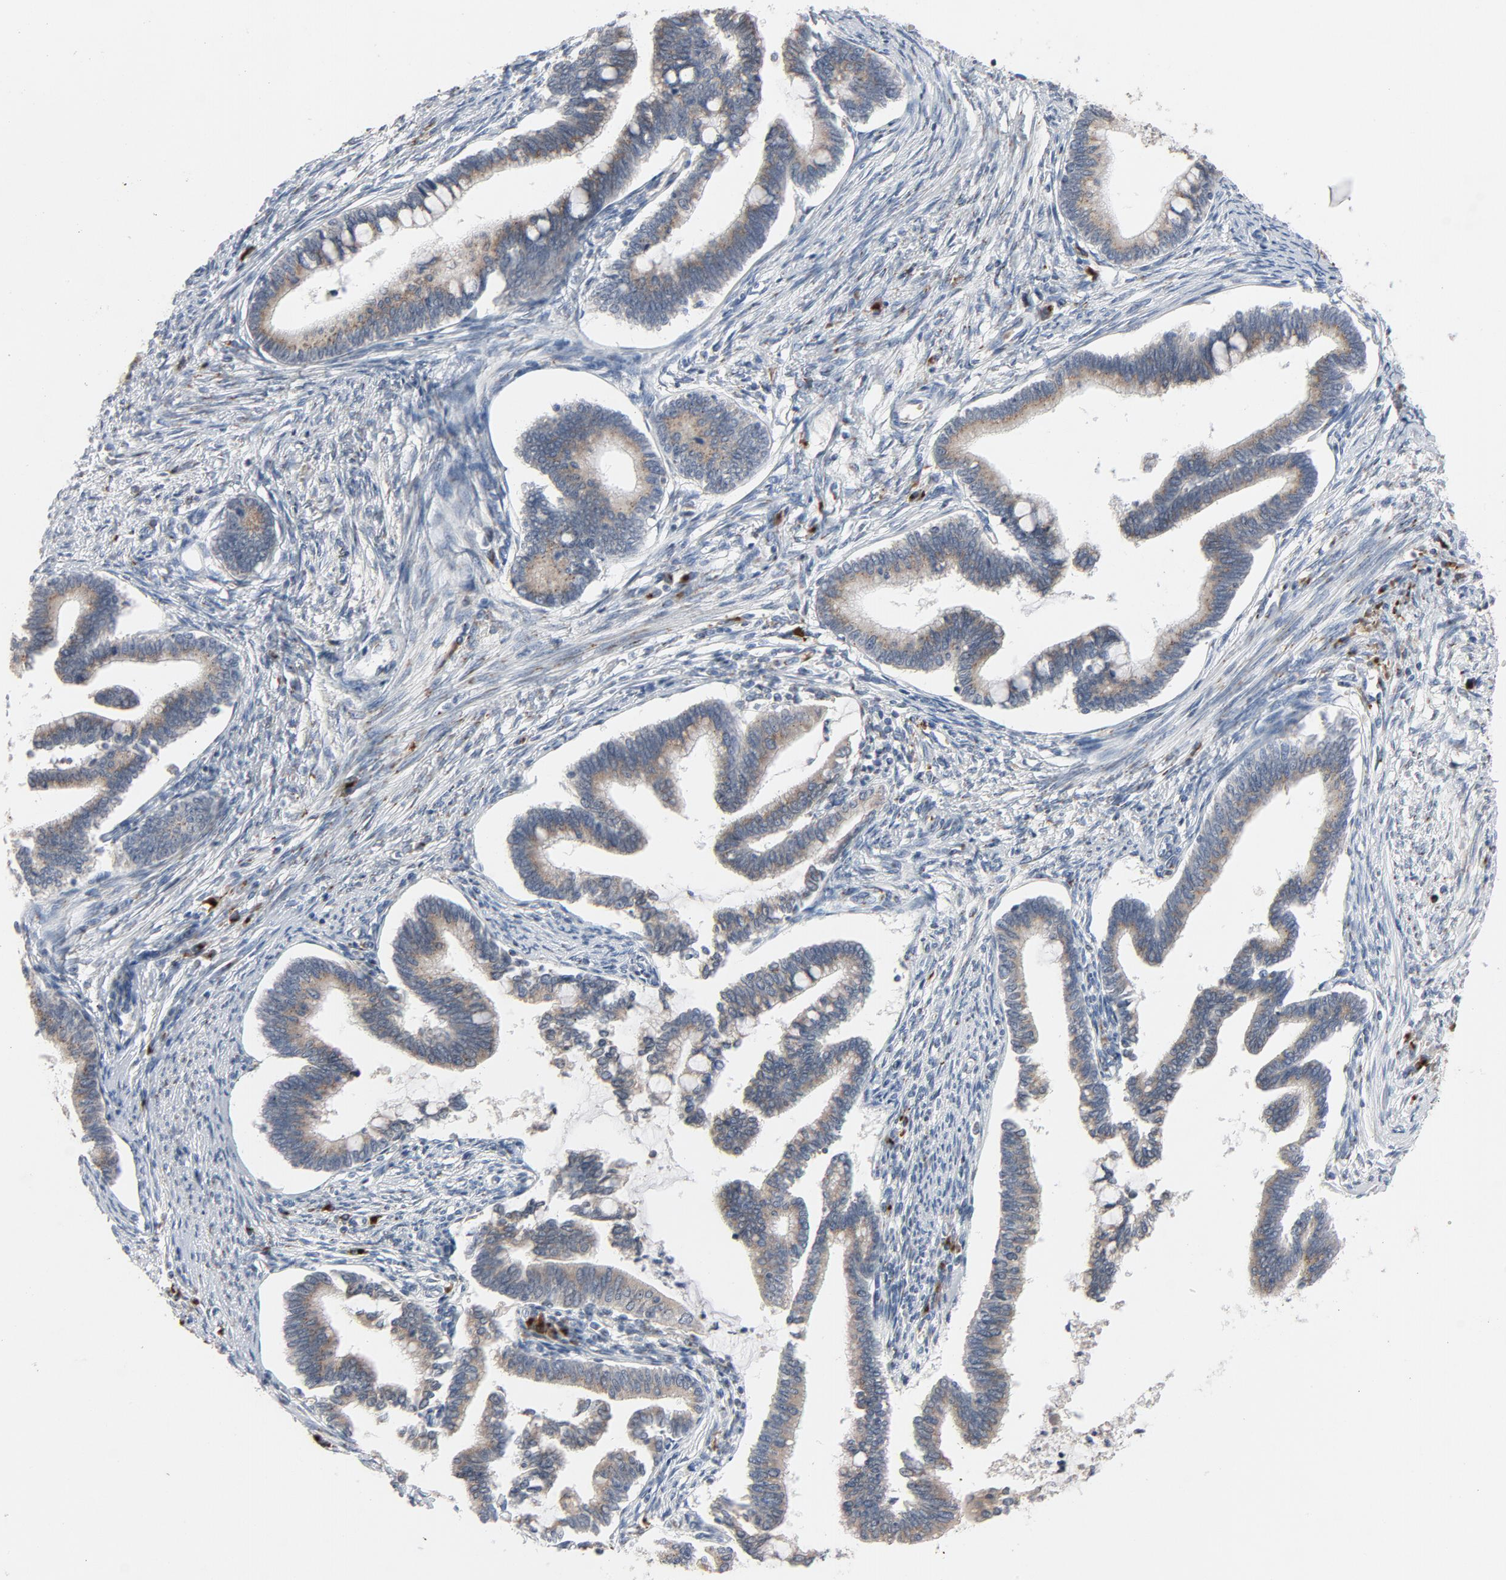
{"staining": {"intensity": "negative", "quantity": "none", "location": "none"}, "tissue": "cervical cancer", "cell_type": "Tumor cells", "image_type": "cancer", "snomed": [{"axis": "morphology", "description": "Squamous cell carcinoma, NOS"}, {"axis": "topography", "description": "Cervix"}], "caption": "High power microscopy micrograph of an immunohistochemistry image of cervical cancer, revealing no significant positivity in tumor cells.", "gene": "LMAN2", "patient": {"sex": "female", "age": 41}}